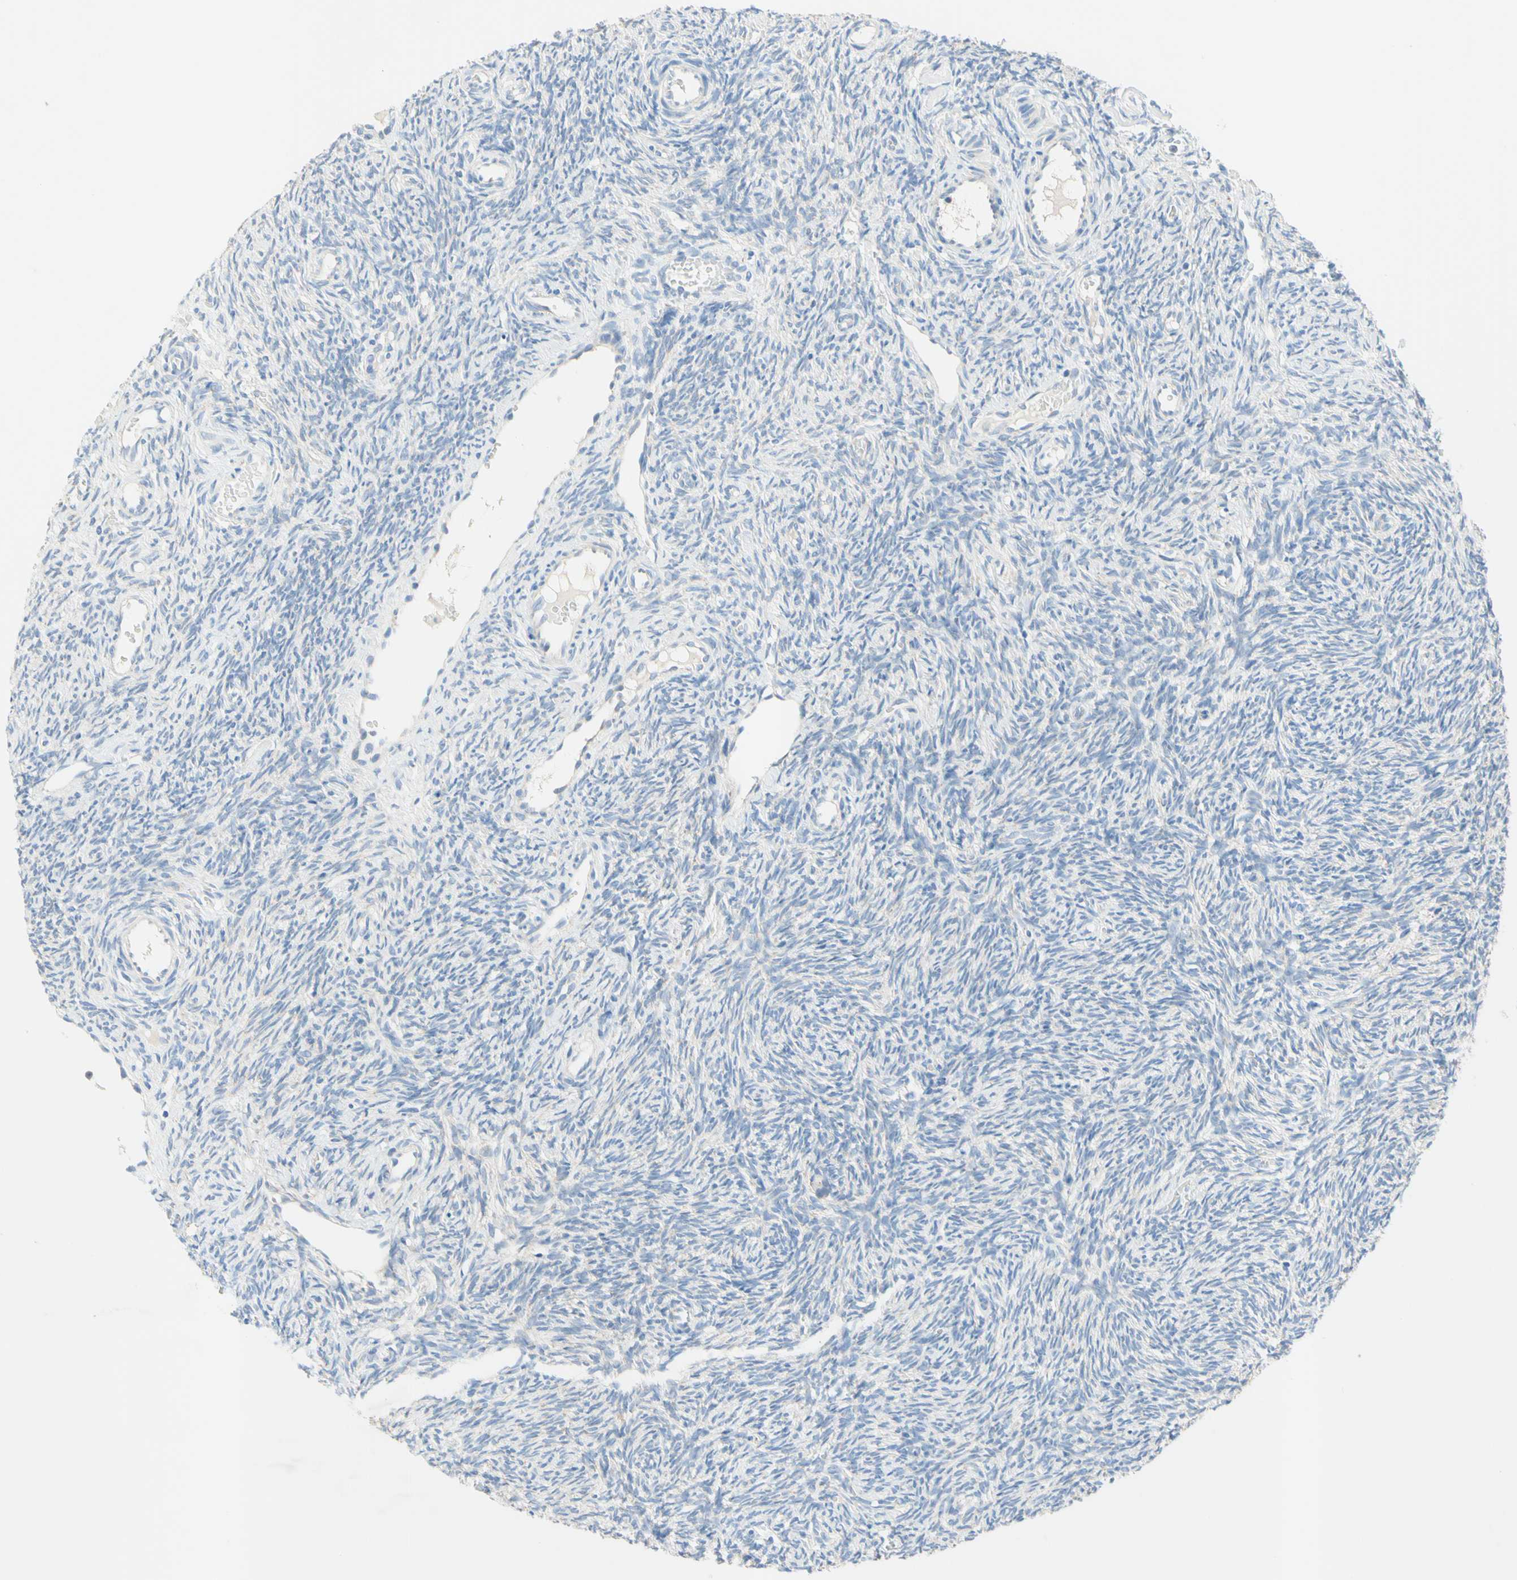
{"staining": {"intensity": "negative", "quantity": "none", "location": "none"}, "tissue": "ovary", "cell_type": "Follicle cells", "image_type": "normal", "snomed": [{"axis": "morphology", "description": "Normal tissue, NOS"}, {"axis": "topography", "description": "Ovary"}], "caption": "Immunohistochemistry image of unremarkable ovary: ovary stained with DAB (3,3'-diaminobenzidine) shows no significant protein expression in follicle cells. (DAB (3,3'-diaminobenzidine) immunohistochemistry with hematoxylin counter stain).", "gene": "MFF", "patient": {"sex": "female", "age": 35}}